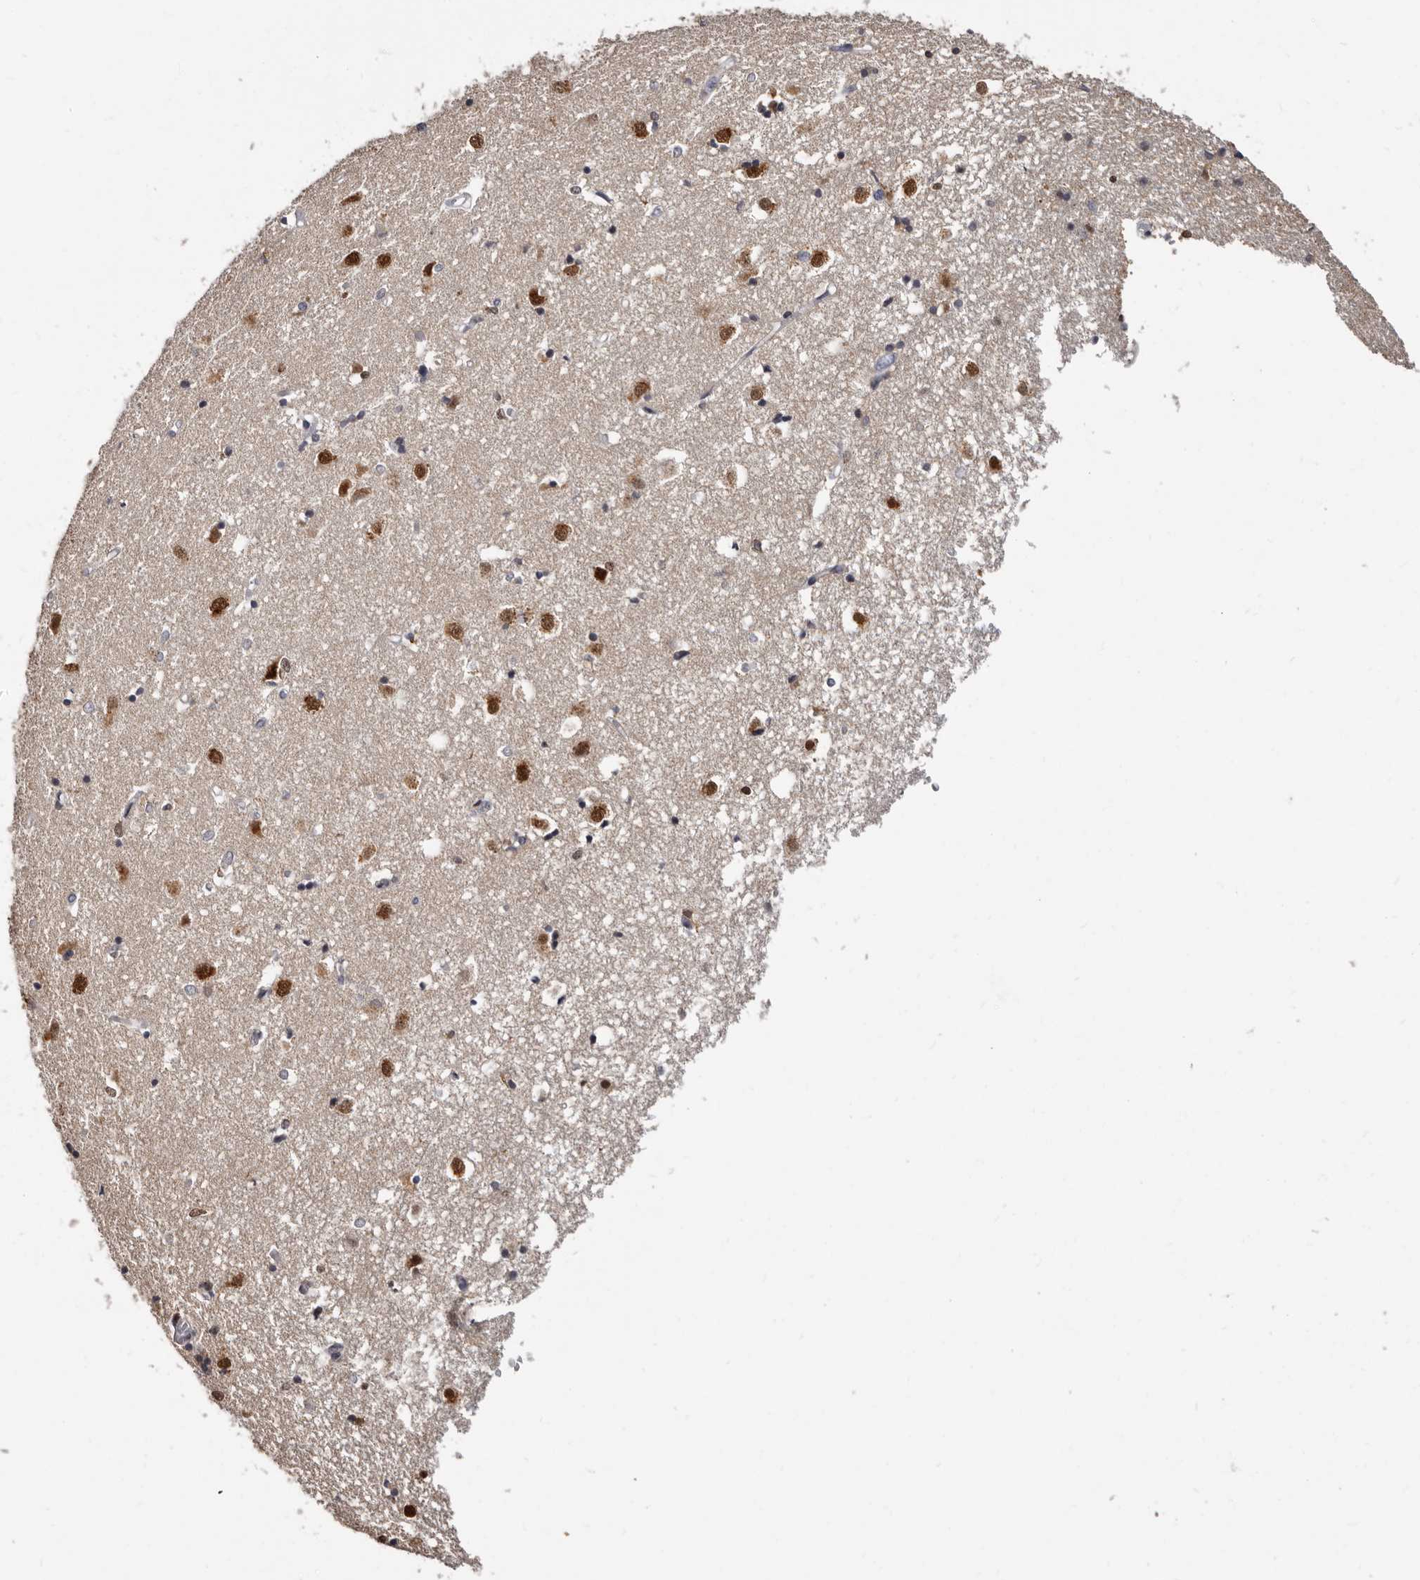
{"staining": {"intensity": "moderate", "quantity": "<25%", "location": "nuclear"}, "tissue": "caudate", "cell_type": "Glial cells", "image_type": "normal", "snomed": [{"axis": "morphology", "description": "Normal tissue, NOS"}, {"axis": "topography", "description": "Lateral ventricle wall"}], "caption": "Immunohistochemistry micrograph of unremarkable human caudate stained for a protein (brown), which demonstrates low levels of moderate nuclear positivity in about <25% of glial cells.", "gene": "KHDRBS2", "patient": {"sex": "male", "age": 45}}